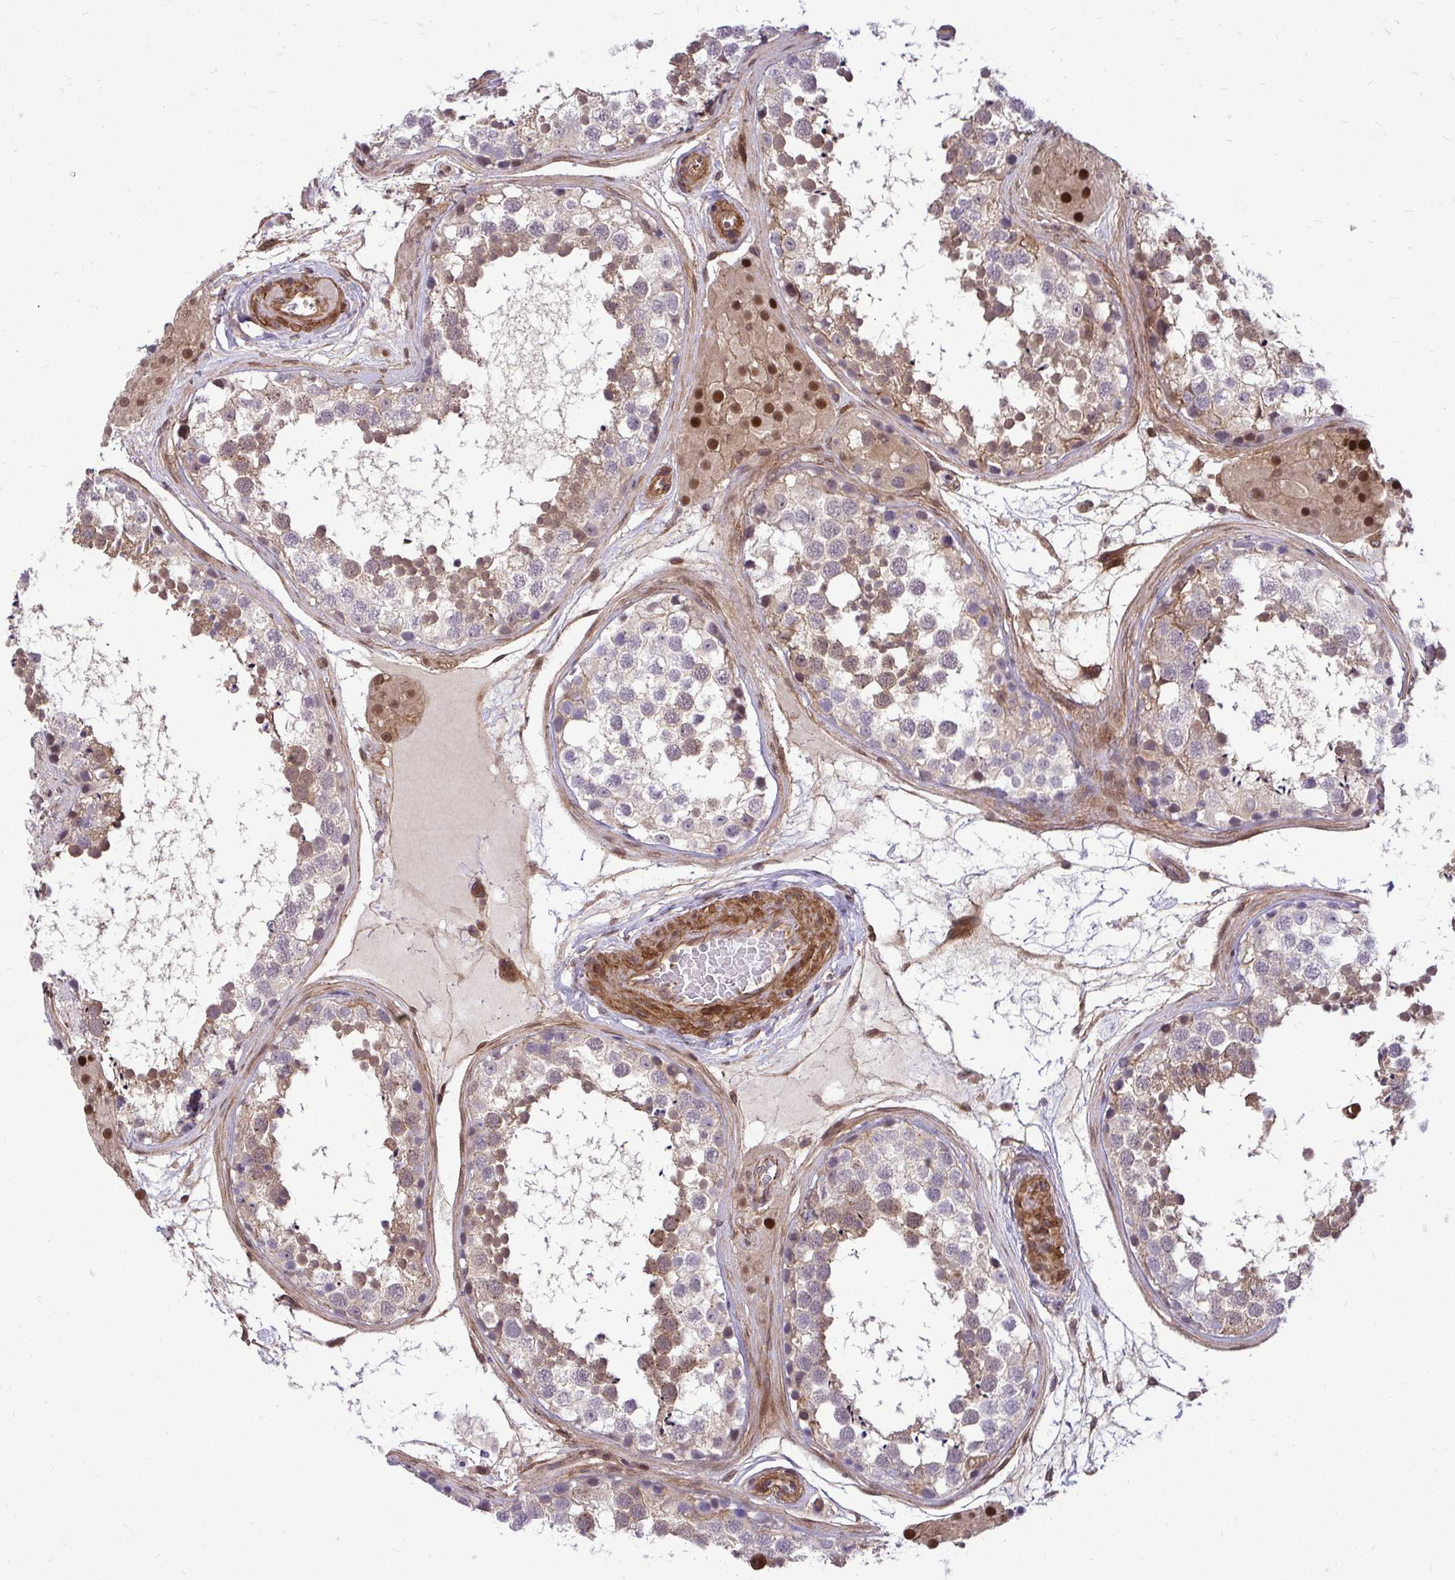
{"staining": {"intensity": "moderate", "quantity": "25%-75%", "location": "cytoplasmic/membranous,nuclear"}, "tissue": "testis", "cell_type": "Cells in seminiferous ducts", "image_type": "normal", "snomed": [{"axis": "morphology", "description": "Normal tissue, NOS"}, {"axis": "morphology", "description": "Seminoma, NOS"}, {"axis": "topography", "description": "Testis"}], "caption": "Immunohistochemical staining of unremarkable human testis shows moderate cytoplasmic/membranous,nuclear protein positivity in approximately 25%-75% of cells in seminiferous ducts.", "gene": "TRIP6", "patient": {"sex": "male", "age": 65}}